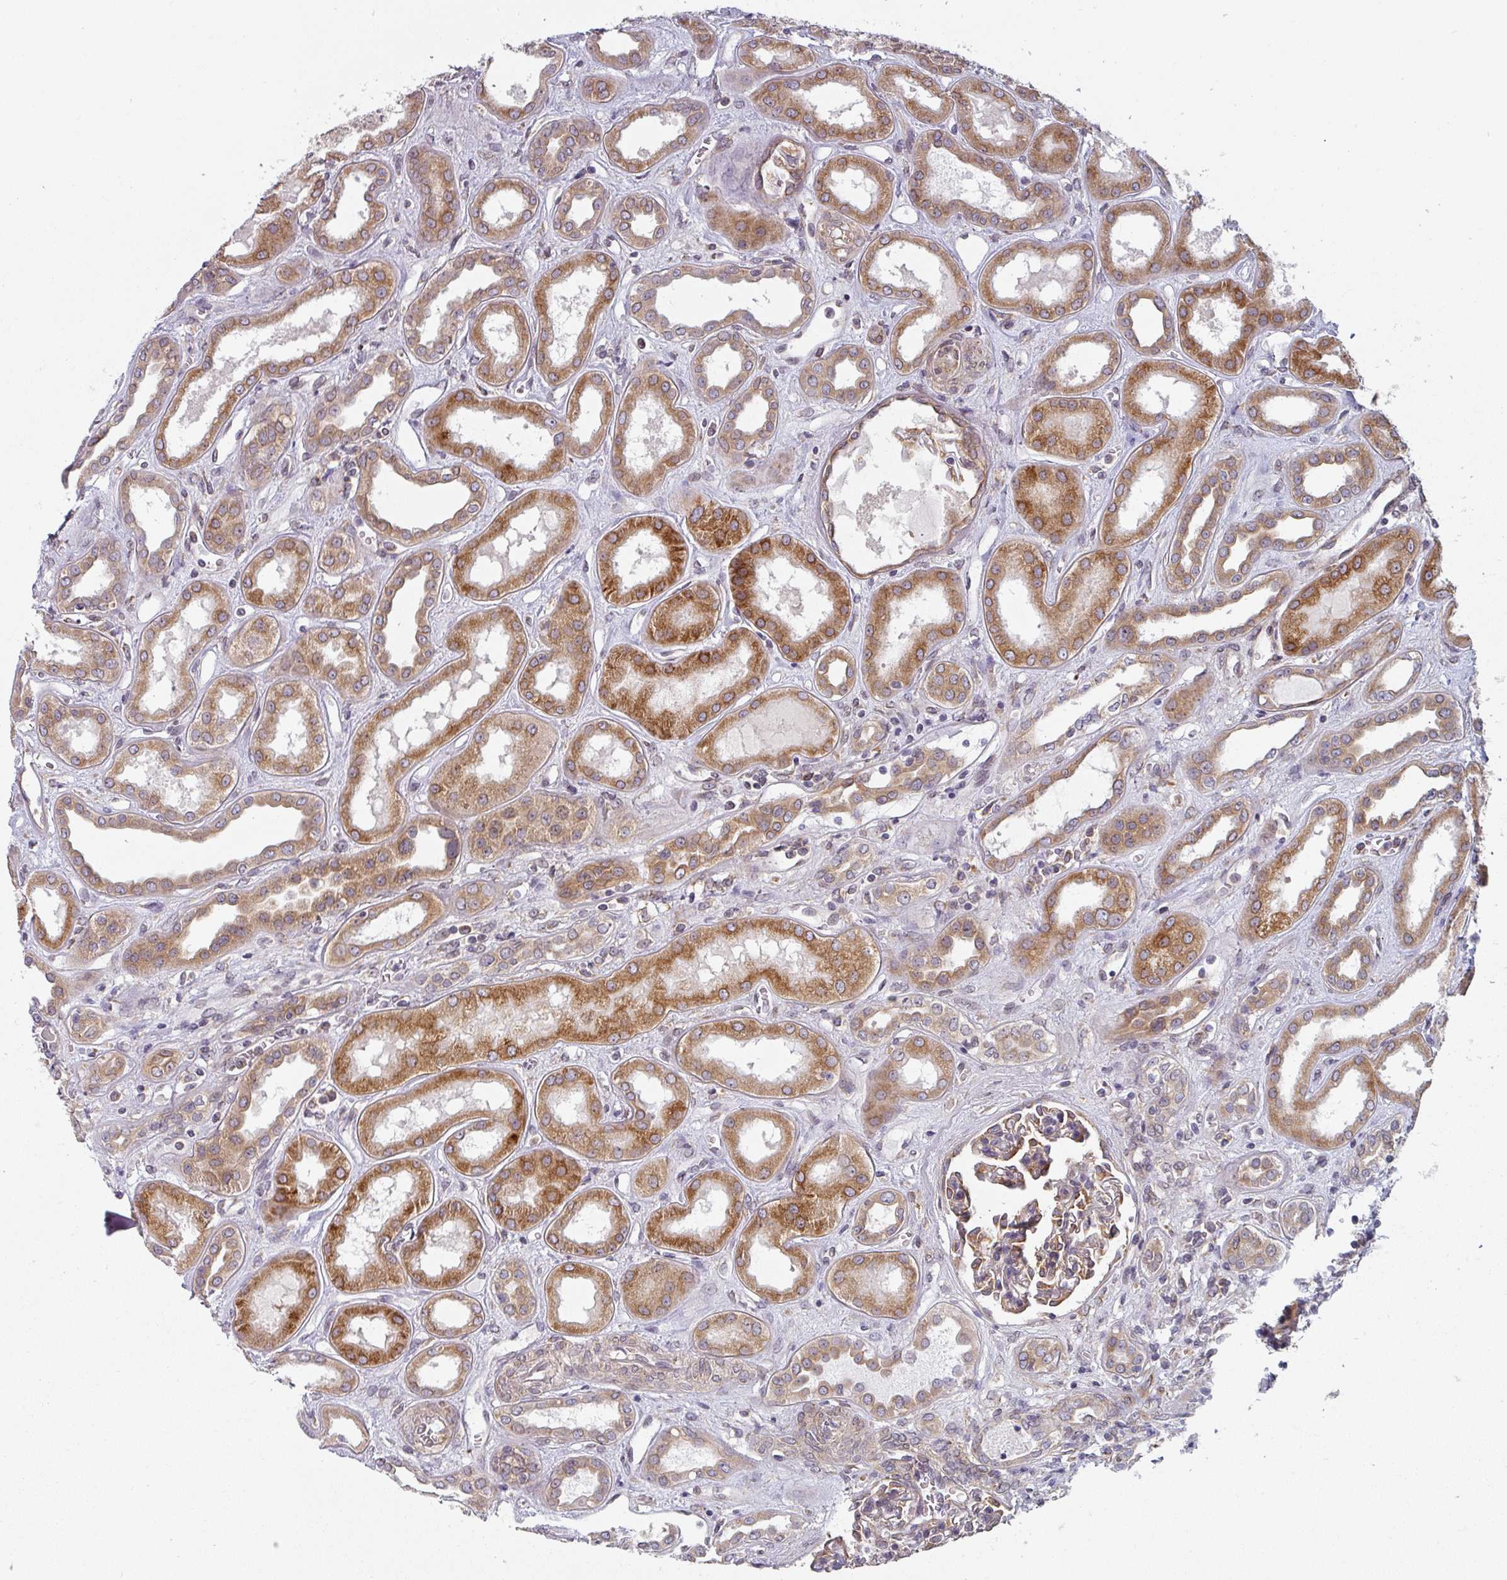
{"staining": {"intensity": "weak", "quantity": "25%-75%", "location": "cytoplasmic/membranous"}, "tissue": "kidney", "cell_type": "Cells in glomeruli", "image_type": "normal", "snomed": [{"axis": "morphology", "description": "Normal tissue, NOS"}, {"axis": "topography", "description": "Kidney"}], "caption": "This image exhibits immunohistochemistry (IHC) staining of normal kidney, with low weak cytoplasmic/membranous staining in about 25%-75% of cells in glomeruli.", "gene": "TAPT1", "patient": {"sex": "male", "age": 59}}